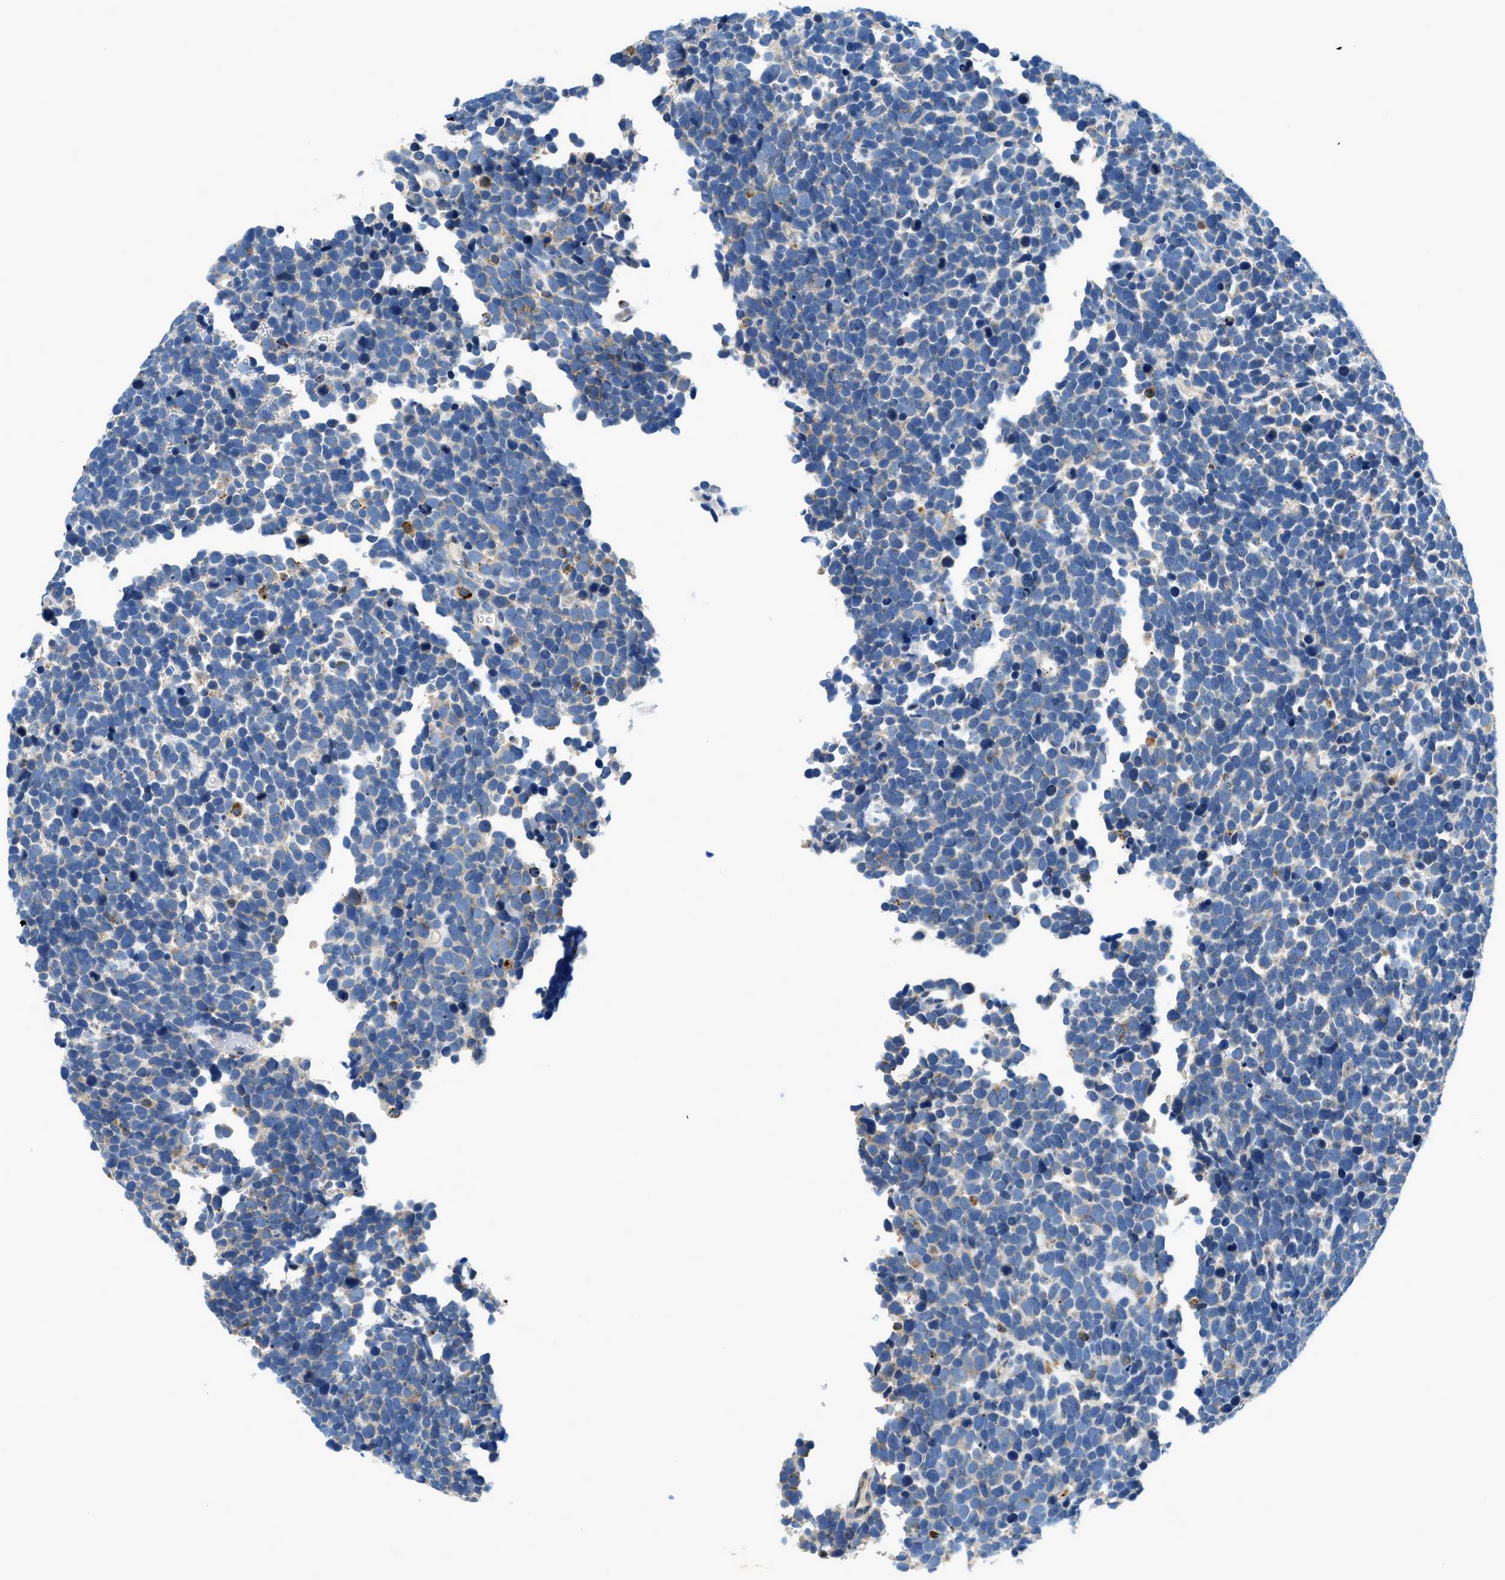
{"staining": {"intensity": "negative", "quantity": "none", "location": "none"}, "tissue": "urothelial cancer", "cell_type": "Tumor cells", "image_type": "cancer", "snomed": [{"axis": "morphology", "description": "Urothelial carcinoma, High grade"}, {"axis": "topography", "description": "Urinary bladder"}], "caption": "The immunohistochemistry (IHC) photomicrograph has no significant expression in tumor cells of urothelial cancer tissue.", "gene": "ADGRE3", "patient": {"sex": "female", "age": 82}}